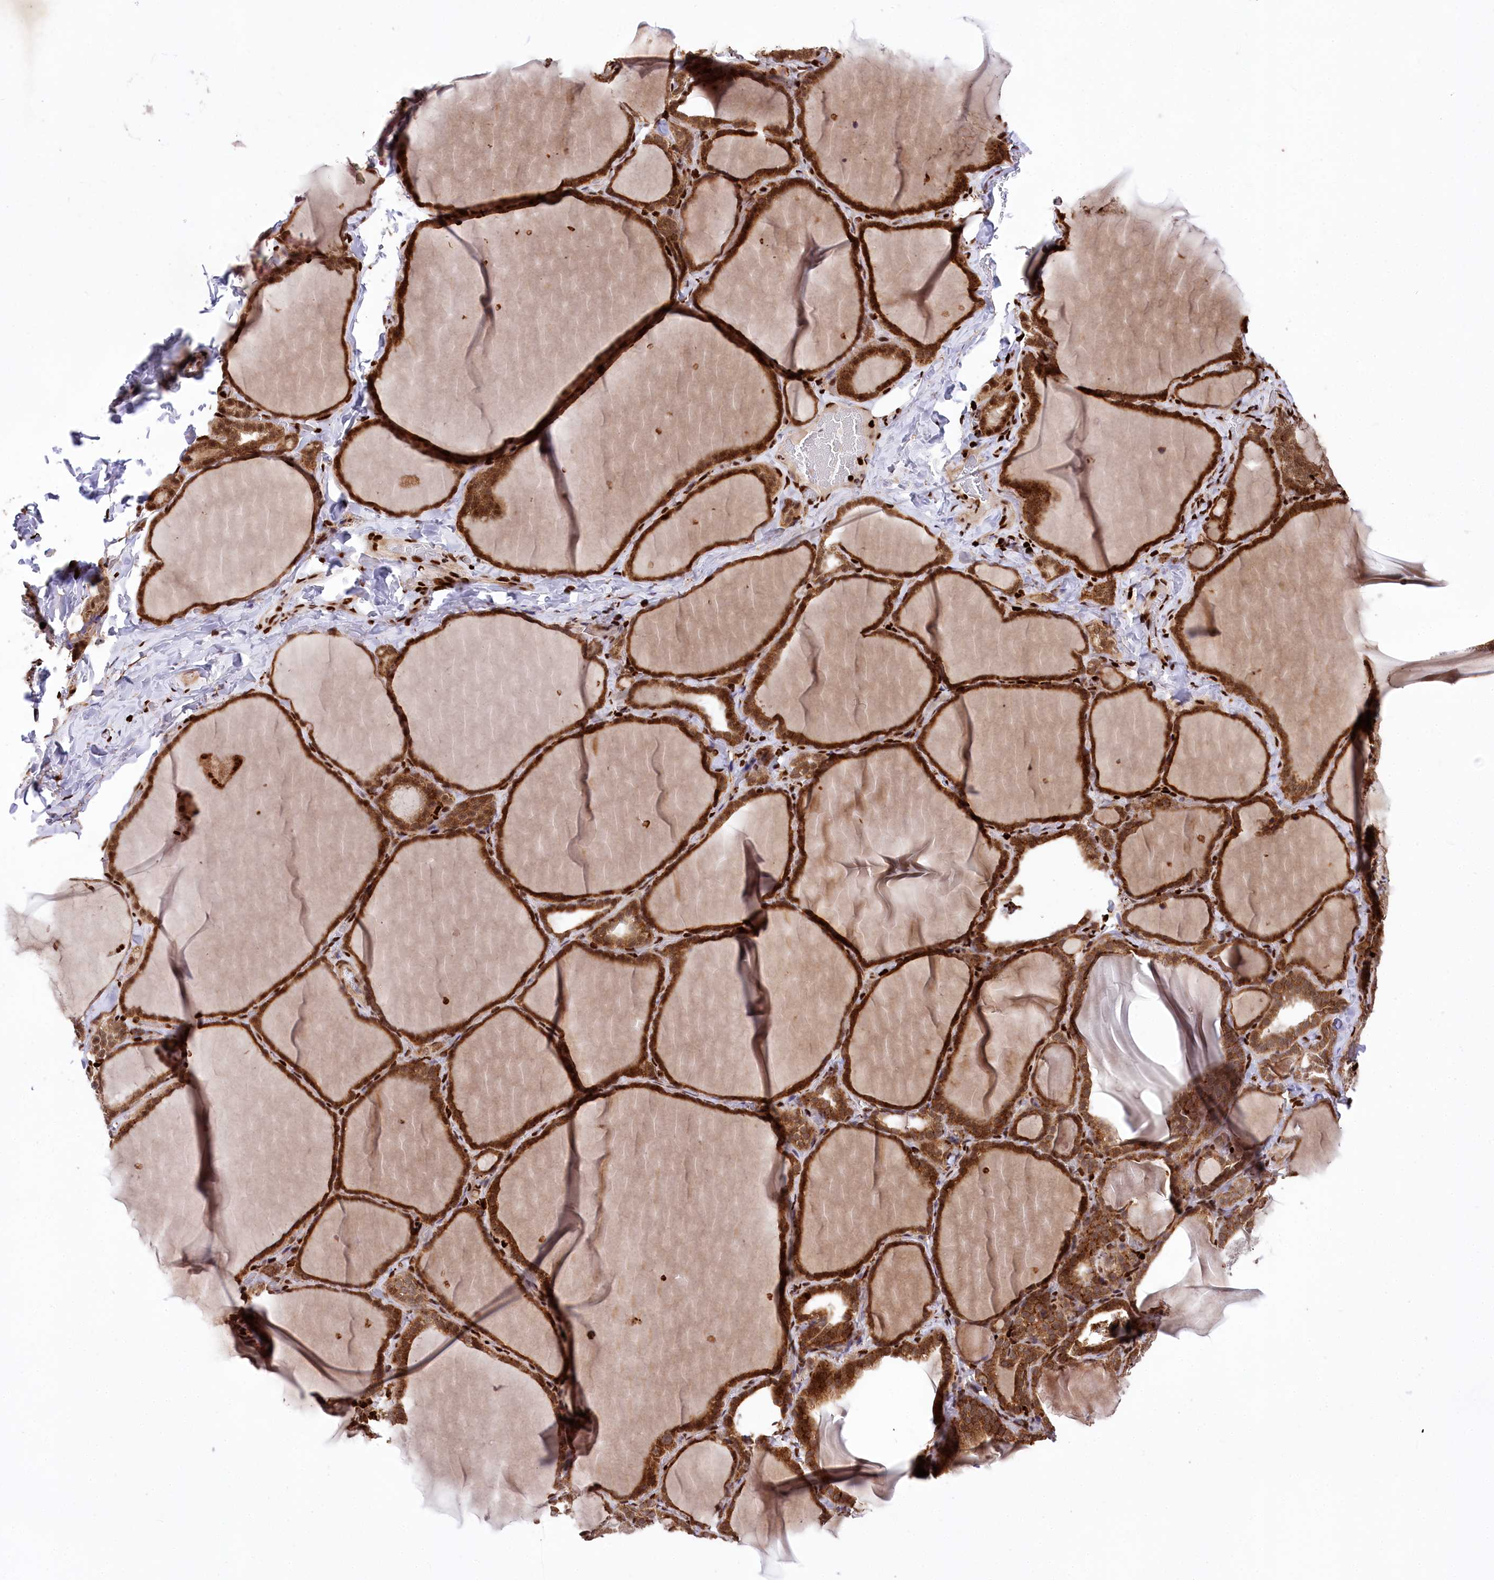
{"staining": {"intensity": "strong", "quantity": ">75%", "location": "cytoplasmic/membranous"}, "tissue": "thyroid gland", "cell_type": "Glandular cells", "image_type": "normal", "snomed": [{"axis": "morphology", "description": "Normal tissue, NOS"}, {"axis": "topography", "description": "Thyroid gland"}], "caption": "Immunohistochemistry staining of unremarkable thyroid gland, which displays high levels of strong cytoplasmic/membranous positivity in about >75% of glandular cells indicating strong cytoplasmic/membranous protein positivity. The staining was performed using DAB (3,3'-diaminobenzidine) (brown) for protein detection and nuclei were counterstained in hematoxylin (blue).", "gene": "FIGN", "patient": {"sex": "female", "age": 22}}